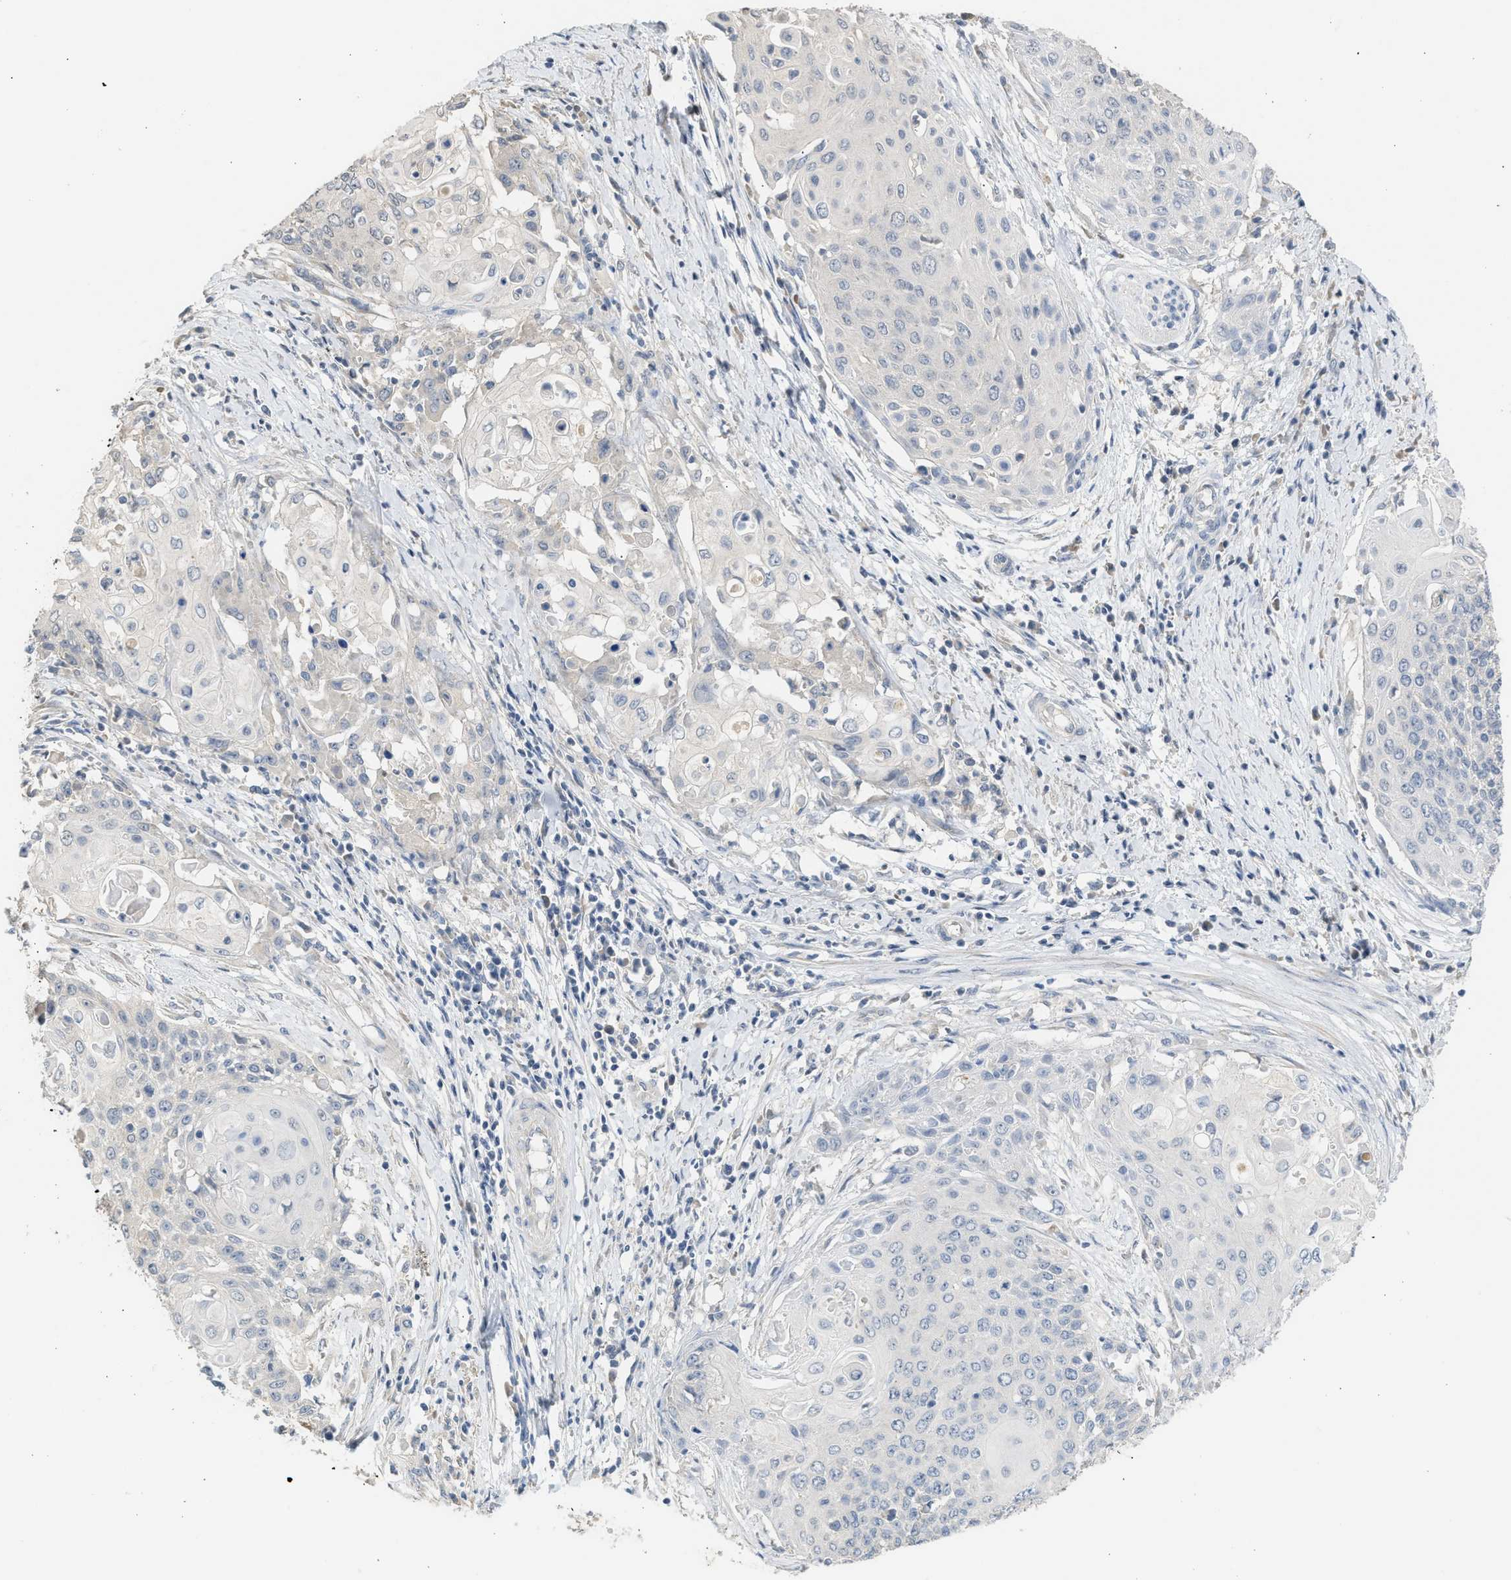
{"staining": {"intensity": "negative", "quantity": "none", "location": "none"}, "tissue": "cervical cancer", "cell_type": "Tumor cells", "image_type": "cancer", "snomed": [{"axis": "morphology", "description": "Squamous cell carcinoma, NOS"}, {"axis": "topography", "description": "Cervix"}], "caption": "Protein analysis of cervical cancer (squamous cell carcinoma) displays no significant expression in tumor cells.", "gene": "SULT2A1", "patient": {"sex": "female", "age": 39}}